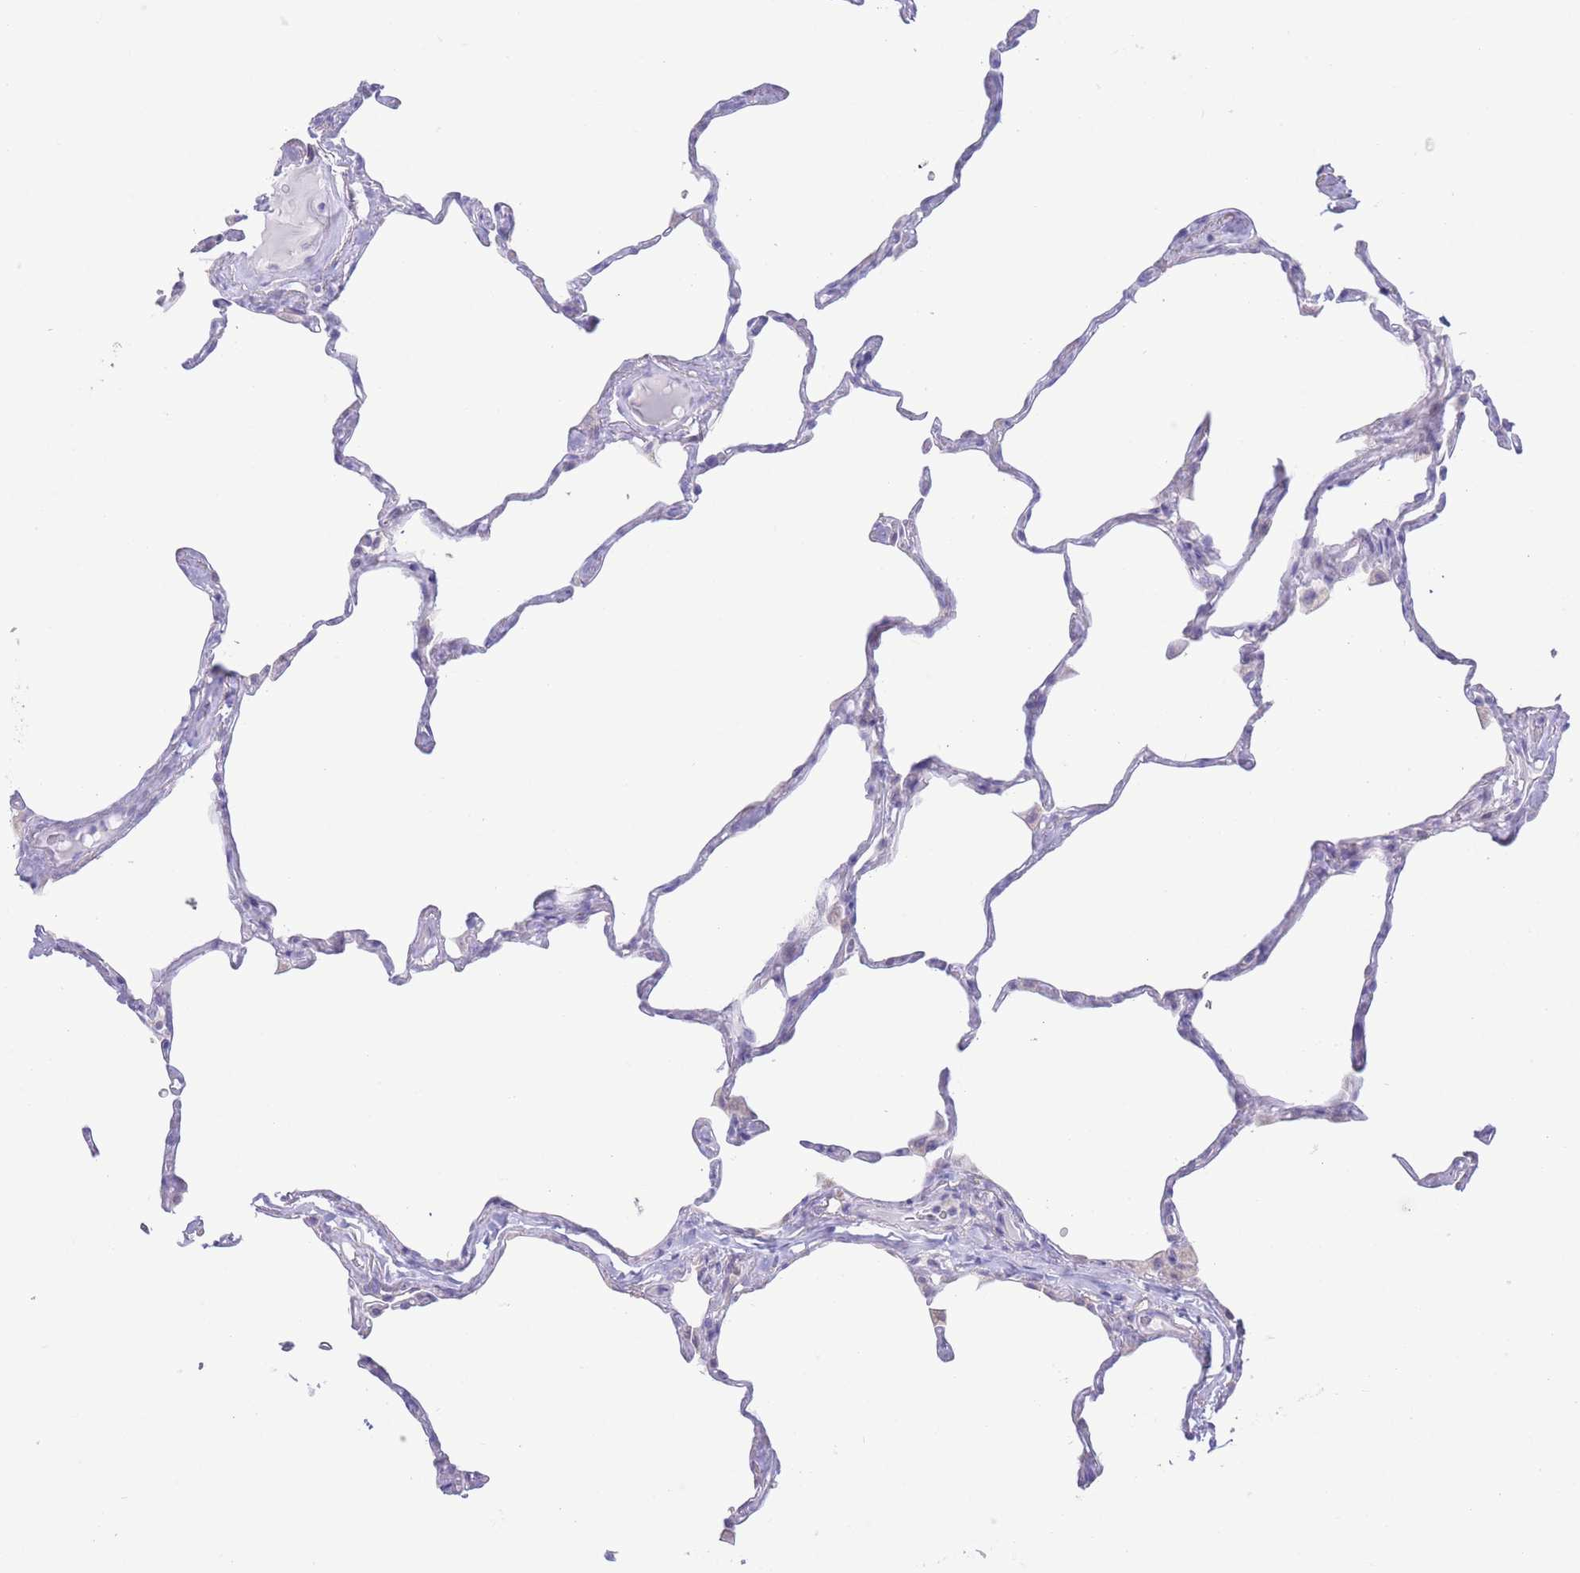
{"staining": {"intensity": "negative", "quantity": "none", "location": "none"}, "tissue": "lung", "cell_type": "Alveolar cells", "image_type": "normal", "snomed": [{"axis": "morphology", "description": "Normal tissue, NOS"}, {"axis": "topography", "description": "Lung"}], "caption": "Alveolar cells are negative for brown protein staining in unremarkable lung.", "gene": "FAH", "patient": {"sex": "male", "age": 65}}